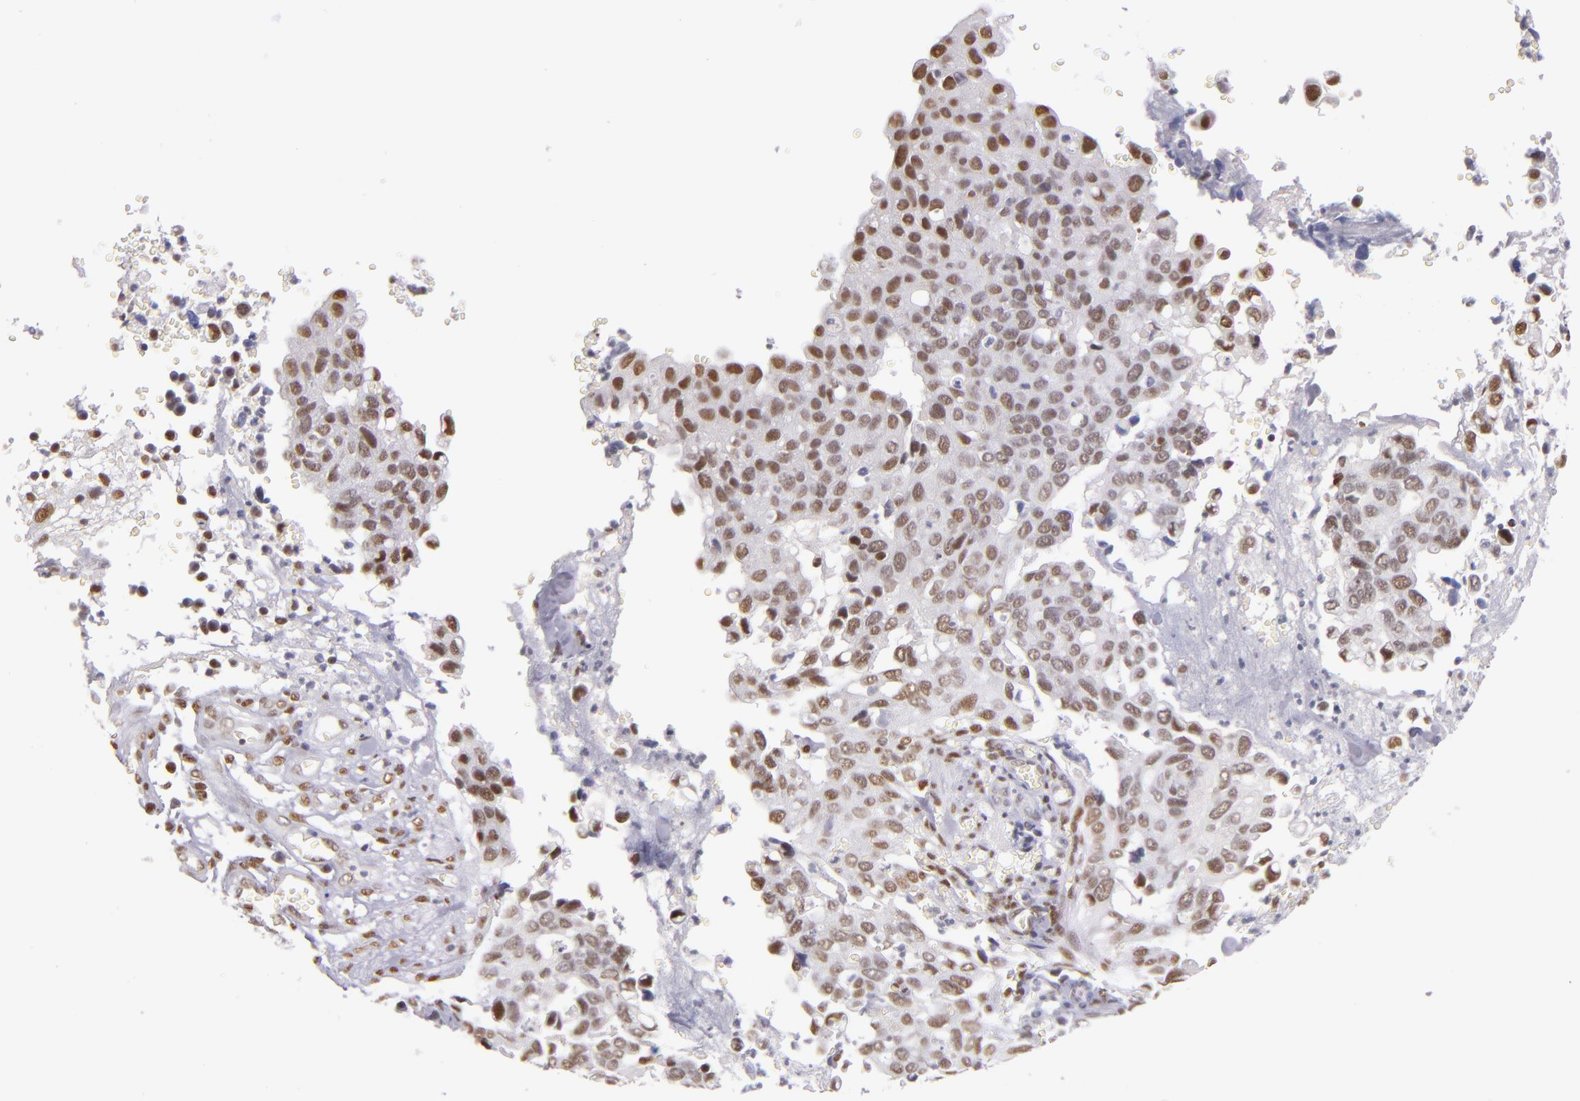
{"staining": {"intensity": "weak", "quantity": ">75%", "location": "nuclear"}, "tissue": "cervical cancer", "cell_type": "Tumor cells", "image_type": "cancer", "snomed": [{"axis": "morphology", "description": "Normal tissue, NOS"}, {"axis": "morphology", "description": "Squamous cell carcinoma, NOS"}, {"axis": "topography", "description": "Cervix"}], "caption": "This is an image of IHC staining of cervical cancer (squamous cell carcinoma), which shows weak positivity in the nuclear of tumor cells.", "gene": "NCOR2", "patient": {"sex": "female", "age": 45}}